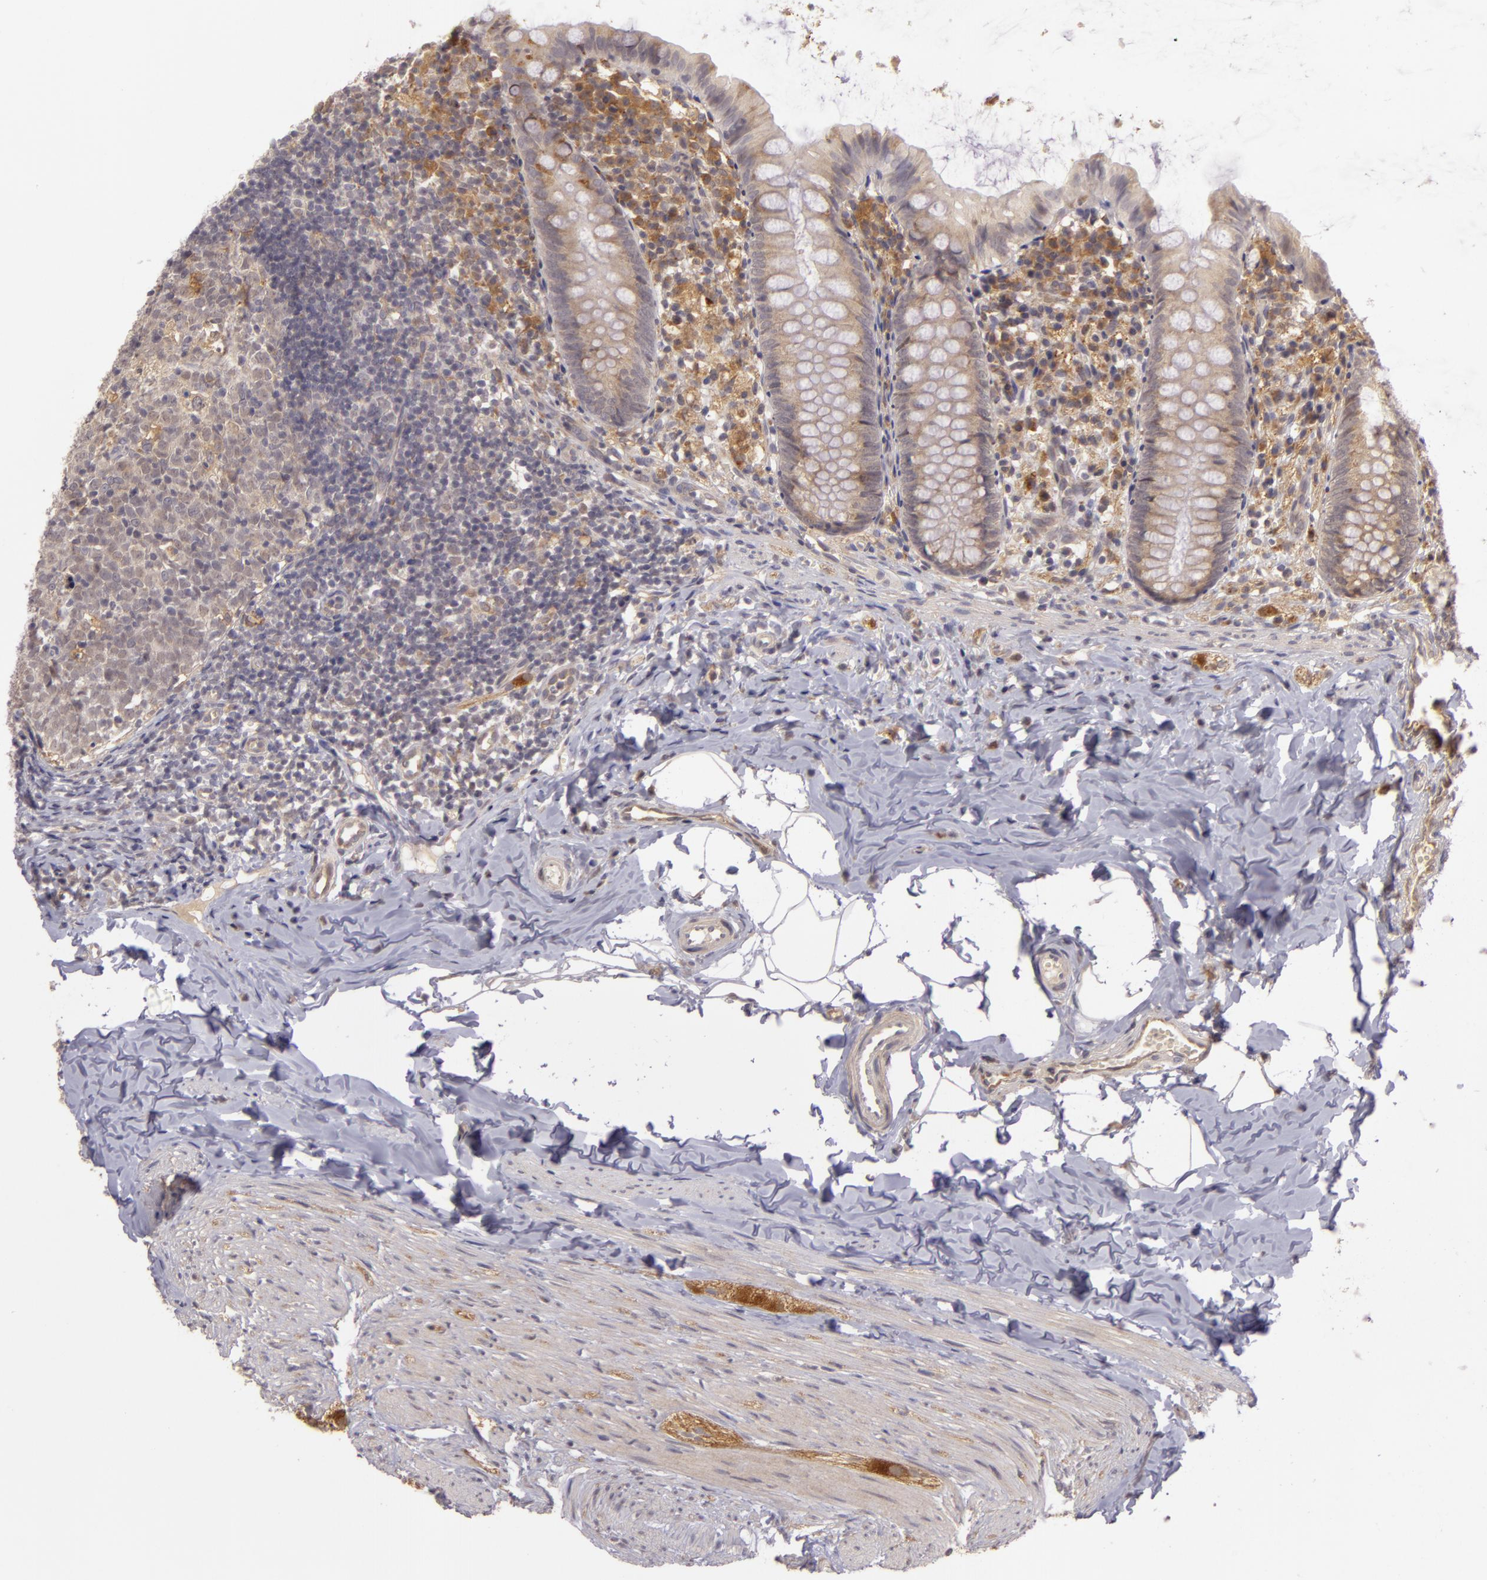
{"staining": {"intensity": "weak", "quantity": ">75%", "location": "cytoplasmic/membranous"}, "tissue": "appendix", "cell_type": "Glandular cells", "image_type": "normal", "snomed": [{"axis": "morphology", "description": "Normal tissue, NOS"}, {"axis": "topography", "description": "Appendix"}], "caption": "Normal appendix was stained to show a protein in brown. There is low levels of weak cytoplasmic/membranous staining in approximately >75% of glandular cells. (brown staining indicates protein expression, while blue staining denotes nuclei).", "gene": "PPP1R3F", "patient": {"sex": "female", "age": 9}}